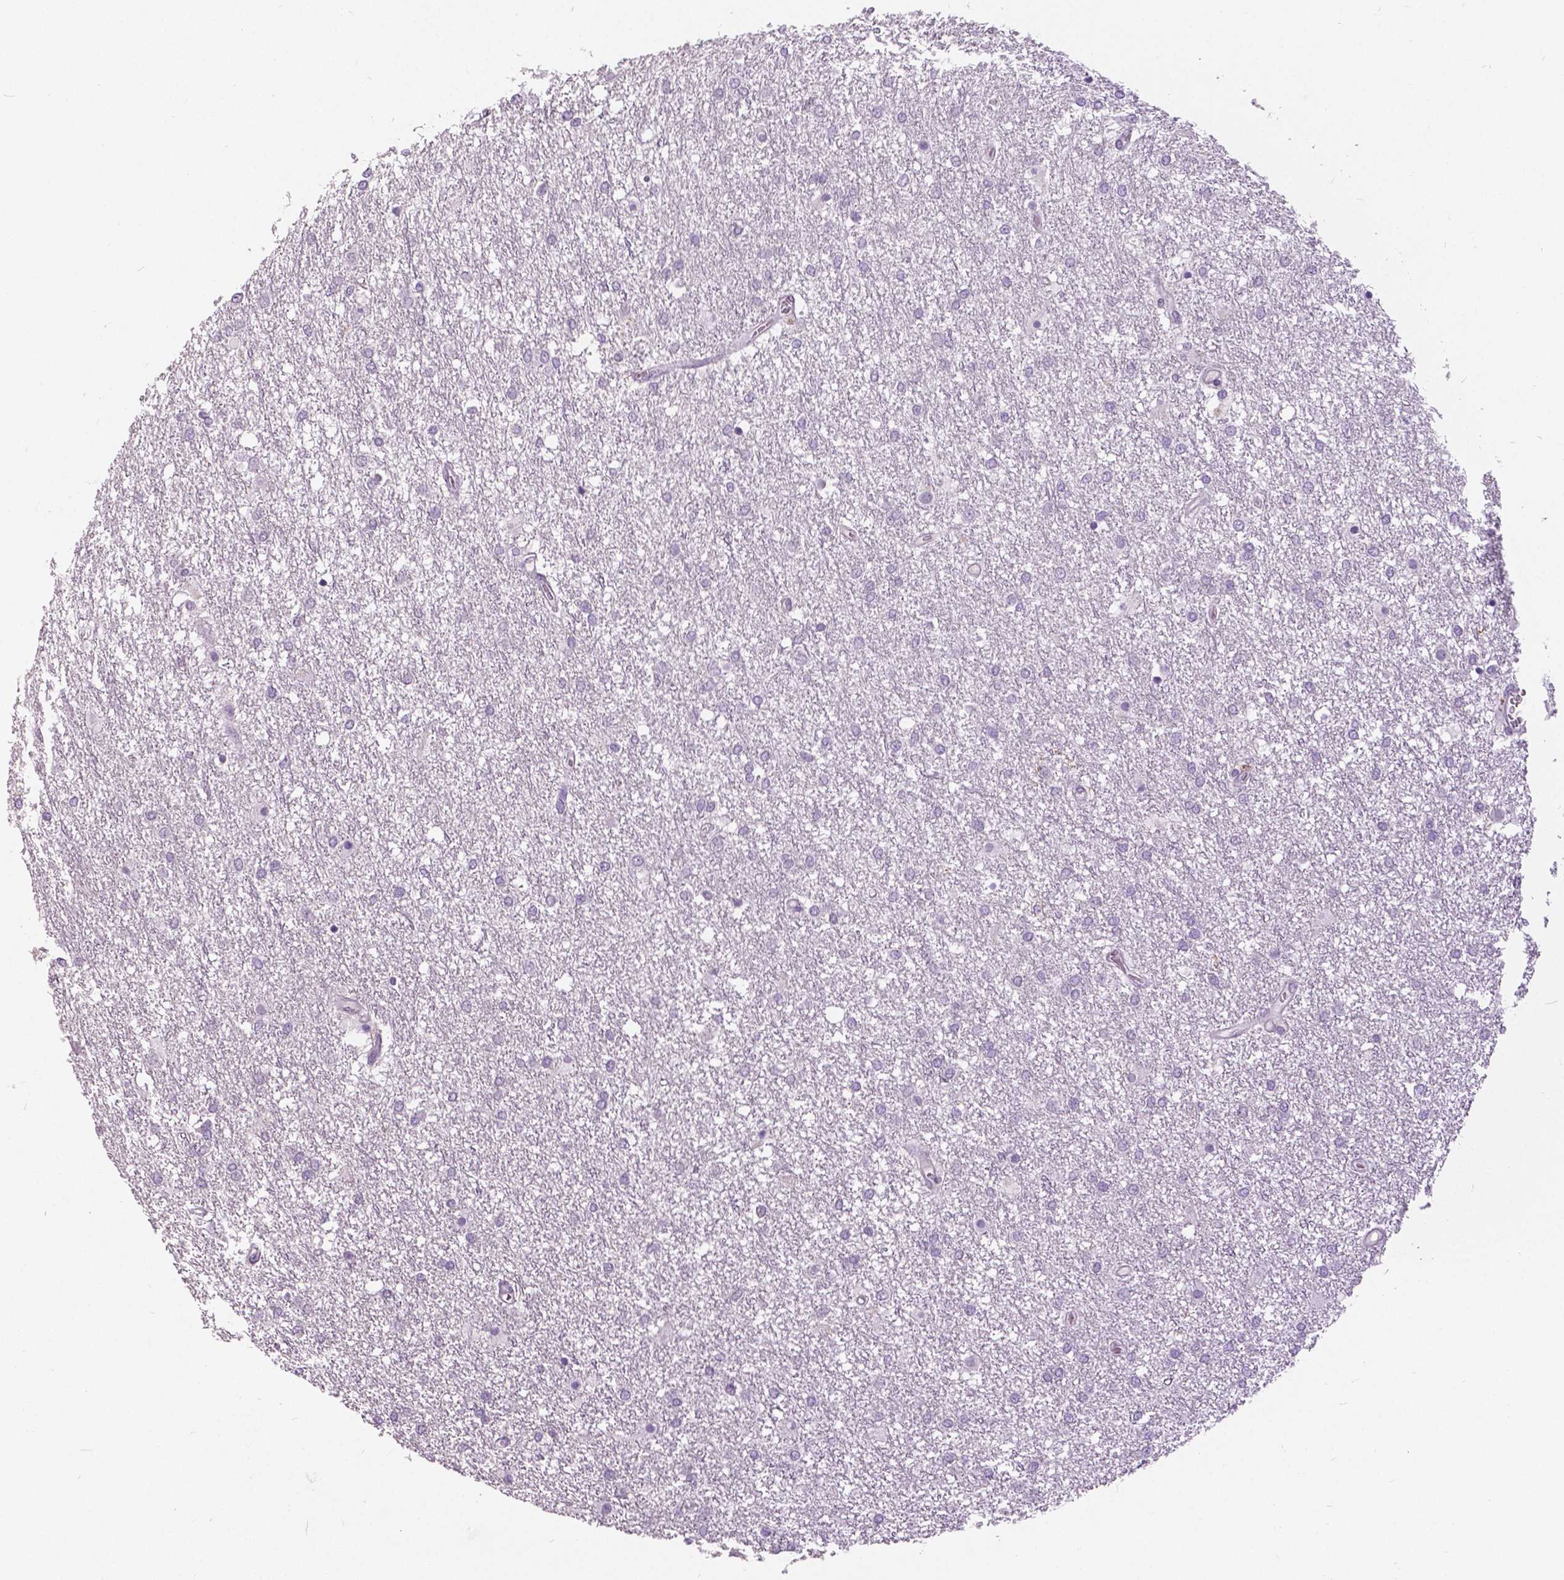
{"staining": {"intensity": "negative", "quantity": "none", "location": "none"}, "tissue": "glioma", "cell_type": "Tumor cells", "image_type": "cancer", "snomed": [{"axis": "morphology", "description": "Glioma, malignant, High grade"}, {"axis": "topography", "description": "Brain"}], "caption": "High magnification brightfield microscopy of glioma stained with DAB (brown) and counterstained with hematoxylin (blue): tumor cells show no significant expression.", "gene": "GRIN2A", "patient": {"sex": "female", "age": 61}}